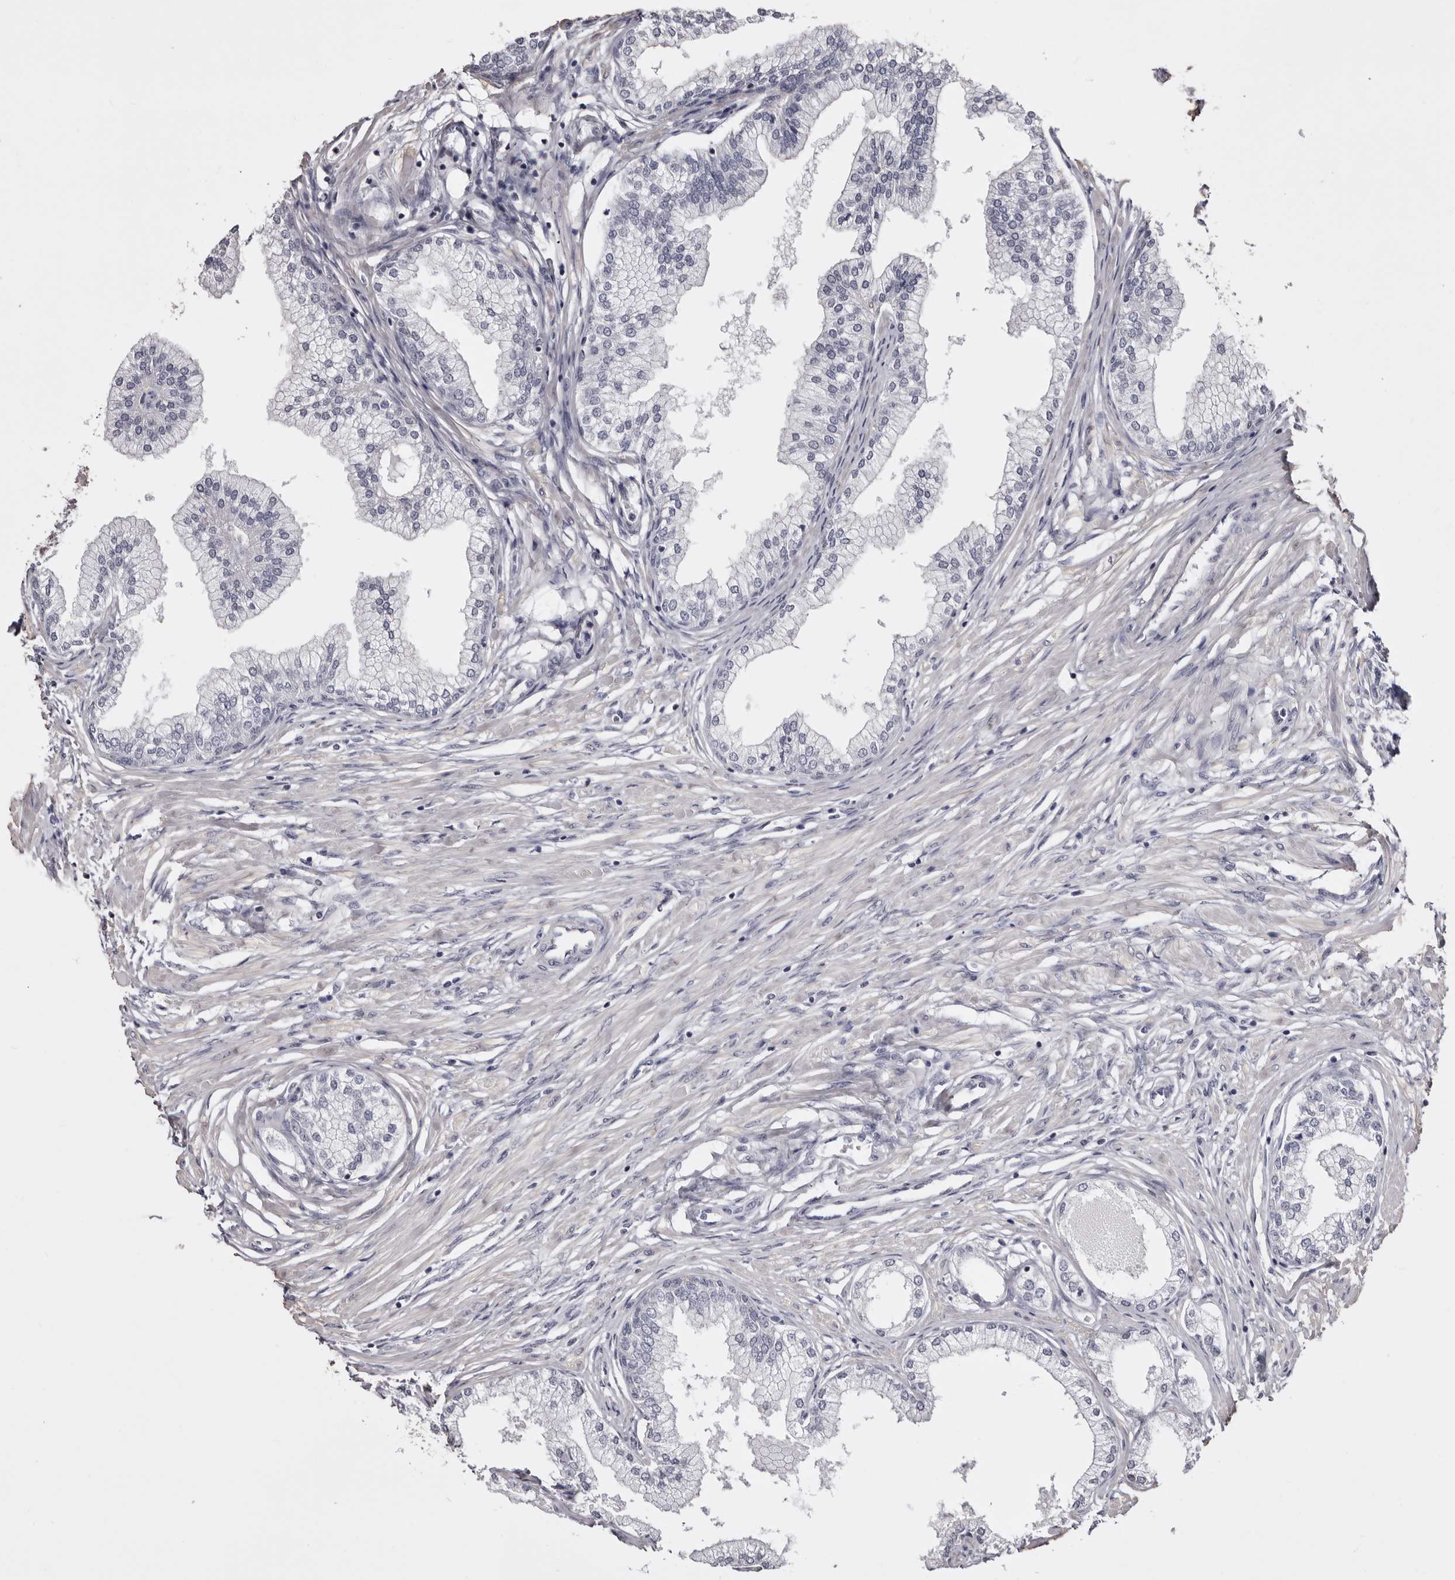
{"staining": {"intensity": "moderate", "quantity": "<25%", "location": "cytoplasmic/membranous"}, "tissue": "prostate", "cell_type": "Glandular cells", "image_type": "normal", "snomed": [{"axis": "morphology", "description": "Normal tissue, NOS"}, {"axis": "morphology", "description": "Urothelial carcinoma, Low grade"}, {"axis": "topography", "description": "Urinary bladder"}, {"axis": "topography", "description": "Prostate"}], "caption": "A brown stain labels moderate cytoplasmic/membranous positivity of a protein in glandular cells of benign human prostate. (Brightfield microscopy of DAB IHC at high magnification).", "gene": "LAD1", "patient": {"sex": "male", "age": 60}}